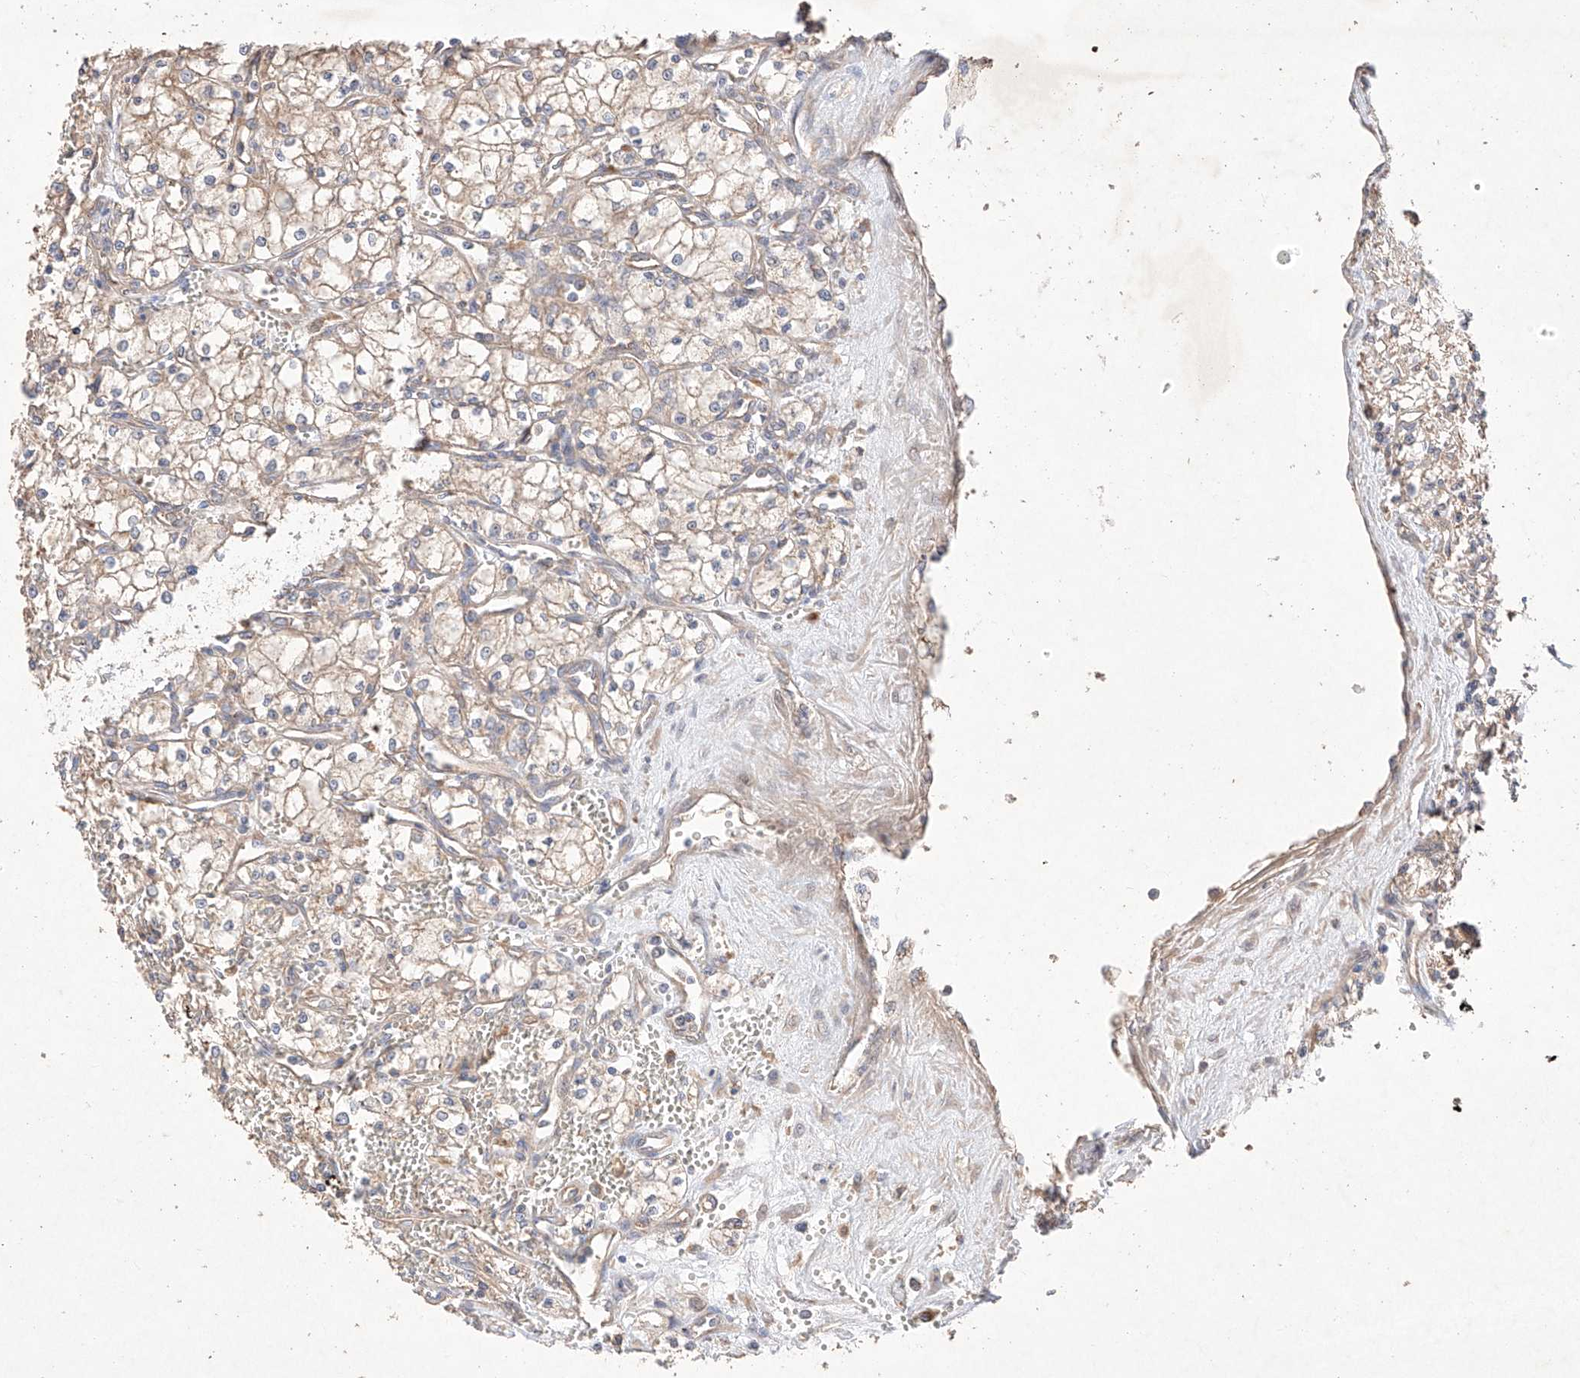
{"staining": {"intensity": "weak", "quantity": ">75%", "location": "cytoplasmic/membranous"}, "tissue": "renal cancer", "cell_type": "Tumor cells", "image_type": "cancer", "snomed": [{"axis": "morphology", "description": "Adenocarcinoma, NOS"}, {"axis": "topography", "description": "Kidney"}], "caption": "Brown immunohistochemical staining in renal adenocarcinoma exhibits weak cytoplasmic/membranous positivity in about >75% of tumor cells.", "gene": "C6orf62", "patient": {"sex": "male", "age": 59}}